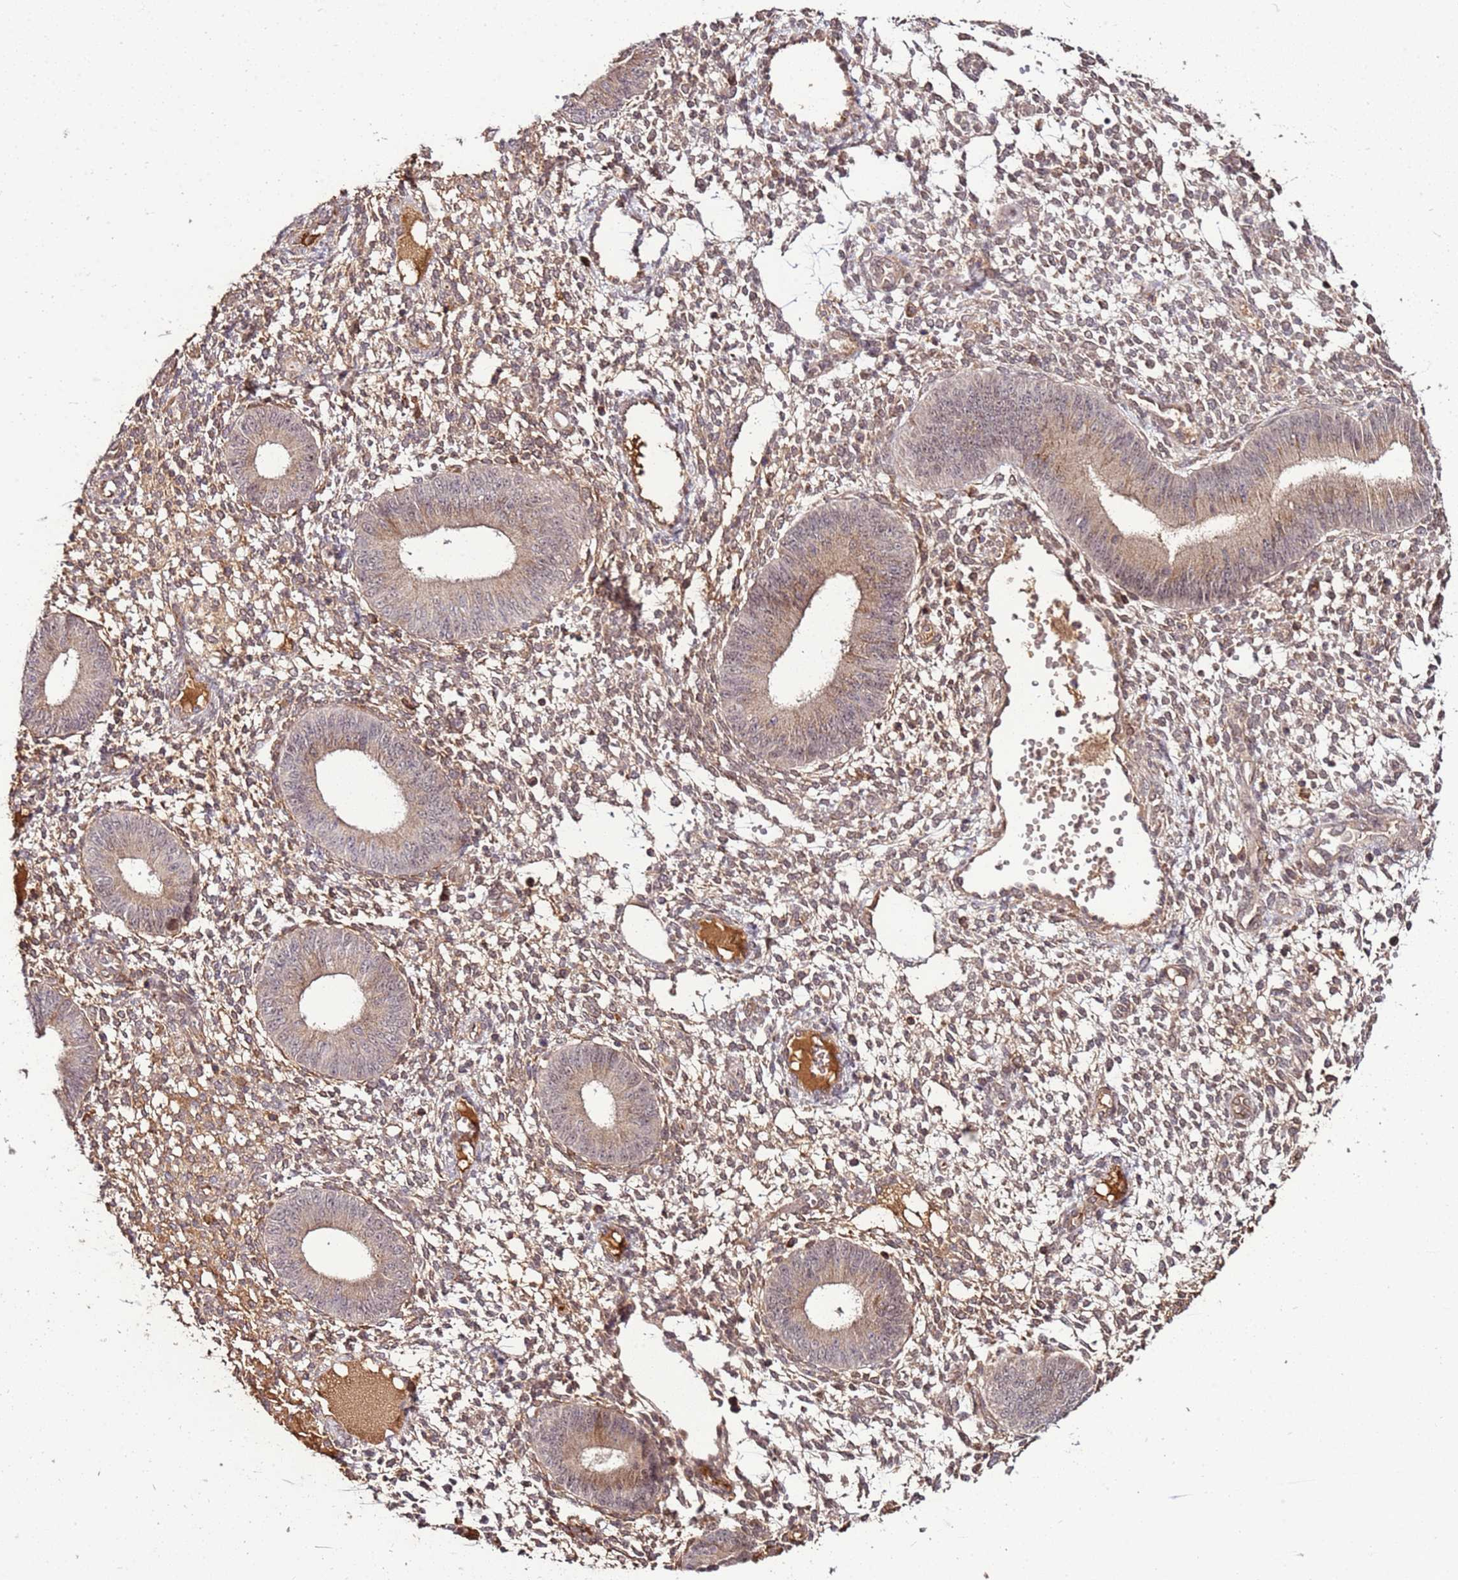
{"staining": {"intensity": "weak", "quantity": "25%-75%", "location": "cytoplasmic/membranous,nuclear"}, "tissue": "endometrium", "cell_type": "Cells in endometrial stroma", "image_type": "normal", "snomed": [{"axis": "morphology", "description": "Normal tissue, NOS"}, {"axis": "topography", "description": "Endometrium"}], "caption": "Approximately 25%-75% of cells in endometrial stroma in benign endometrium reveal weak cytoplasmic/membranous,nuclear protein expression as visualized by brown immunohistochemical staining.", "gene": "ZNF624", "patient": {"sex": "female", "age": 49}}